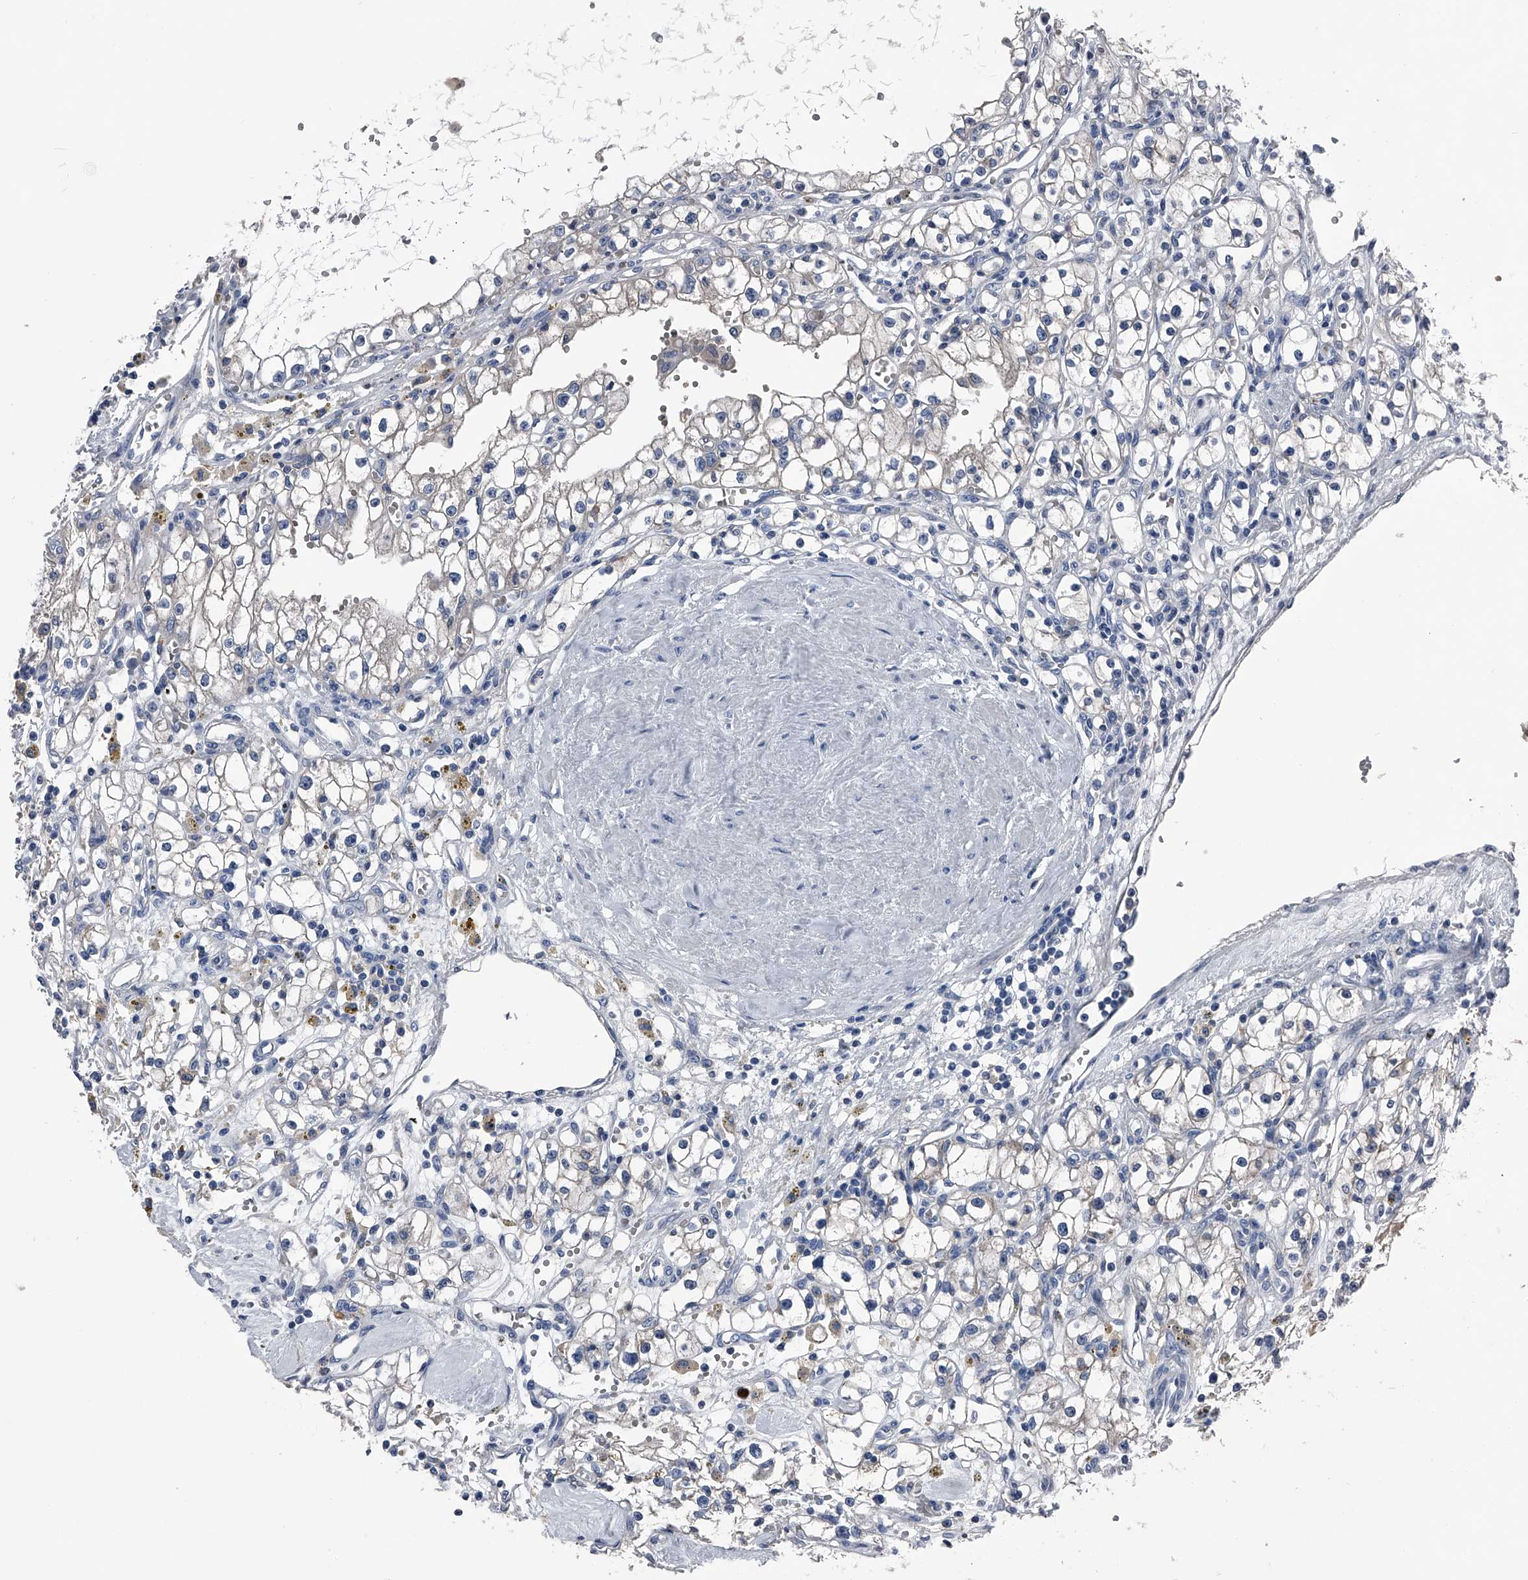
{"staining": {"intensity": "negative", "quantity": "none", "location": "none"}, "tissue": "renal cancer", "cell_type": "Tumor cells", "image_type": "cancer", "snomed": [{"axis": "morphology", "description": "Adenocarcinoma, NOS"}, {"axis": "topography", "description": "Kidney"}], "caption": "Protein analysis of renal adenocarcinoma demonstrates no significant positivity in tumor cells.", "gene": "KIF13A", "patient": {"sex": "male", "age": 56}}